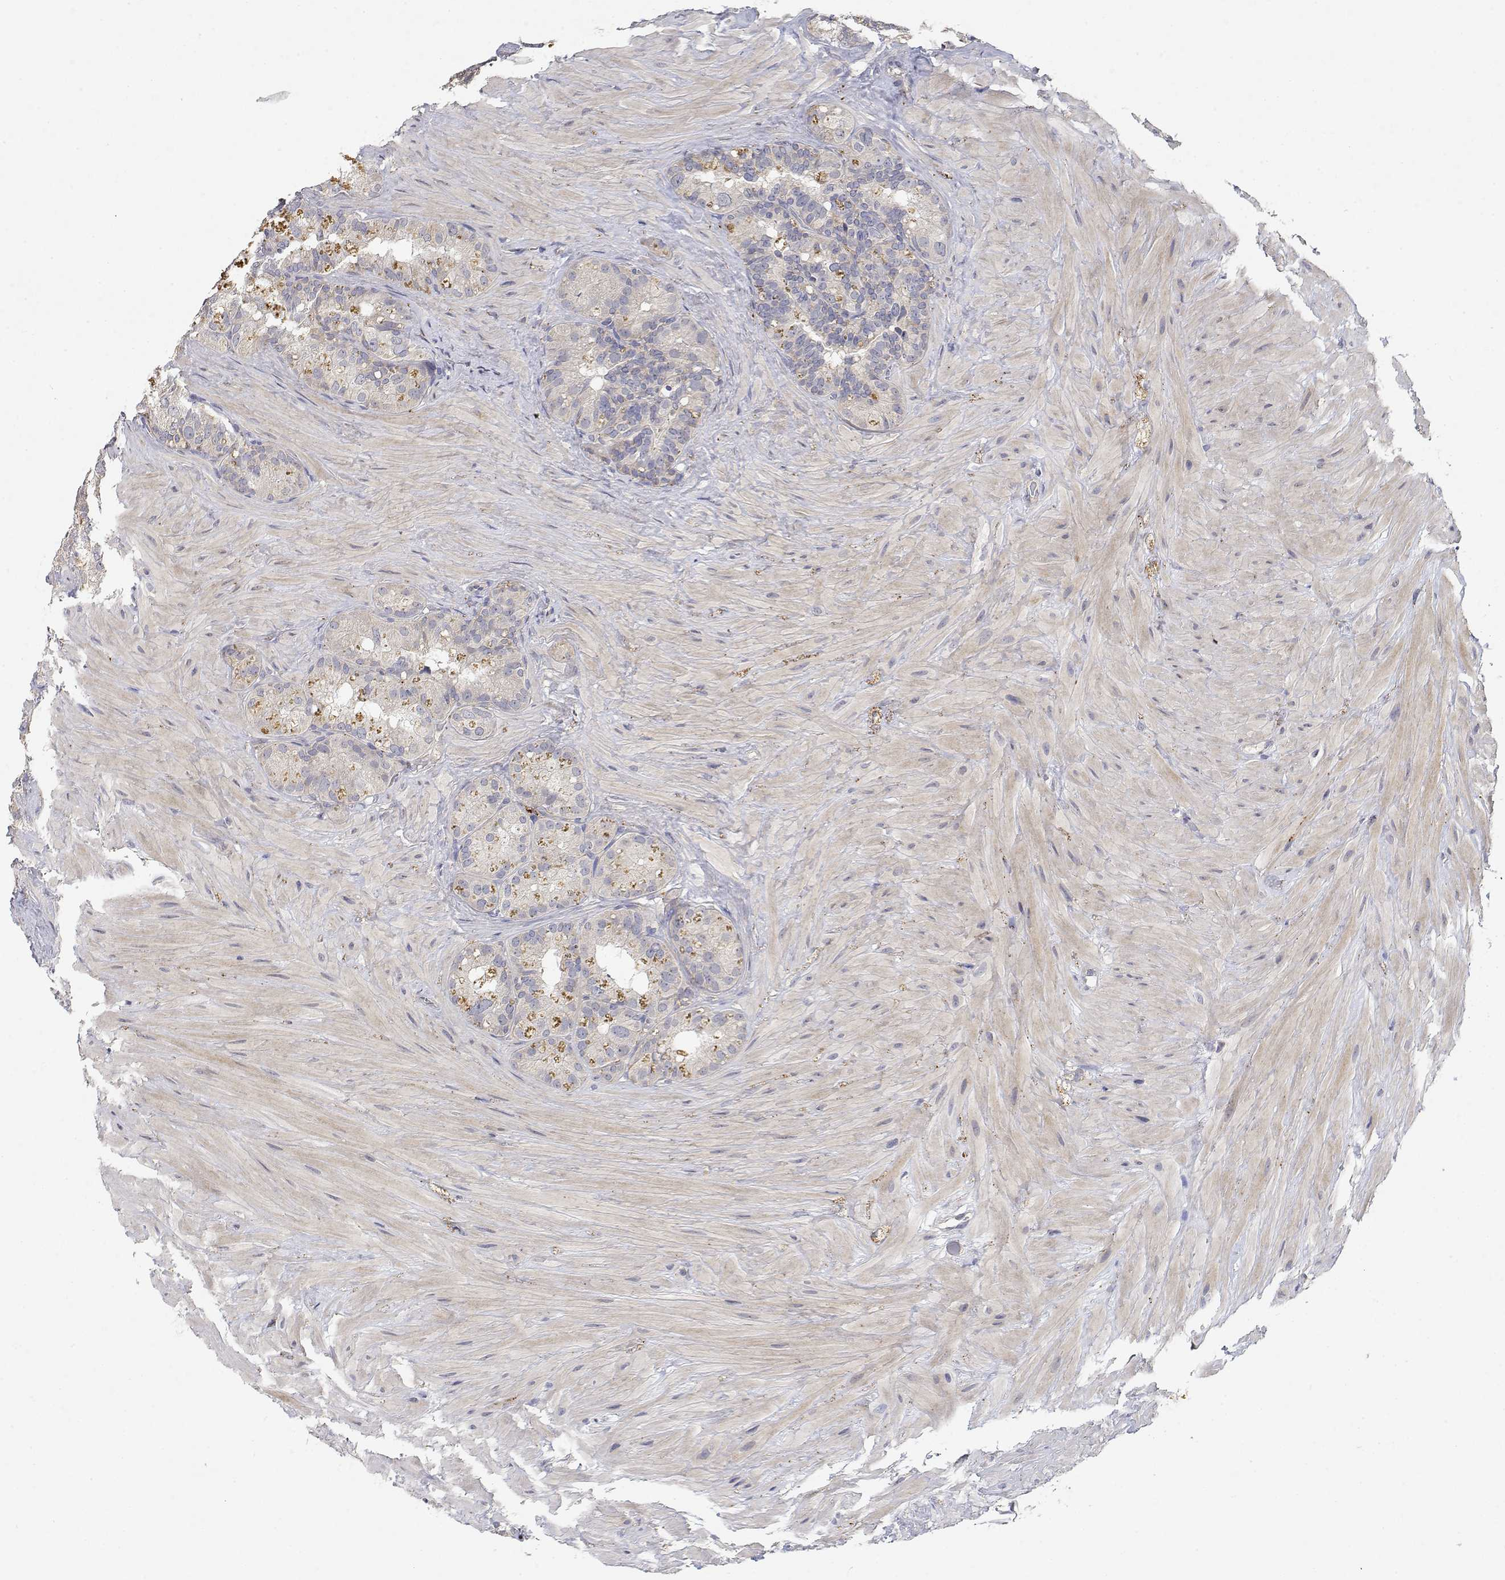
{"staining": {"intensity": "negative", "quantity": "none", "location": "none"}, "tissue": "seminal vesicle", "cell_type": "Glandular cells", "image_type": "normal", "snomed": [{"axis": "morphology", "description": "Normal tissue, NOS"}, {"axis": "topography", "description": "Seminal veicle"}], "caption": "Protein analysis of benign seminal vesicle exhibits no significant positivity in glandular cells.", "gene": "LONRF3", "patient": {"sex": "male", "age": 60}}